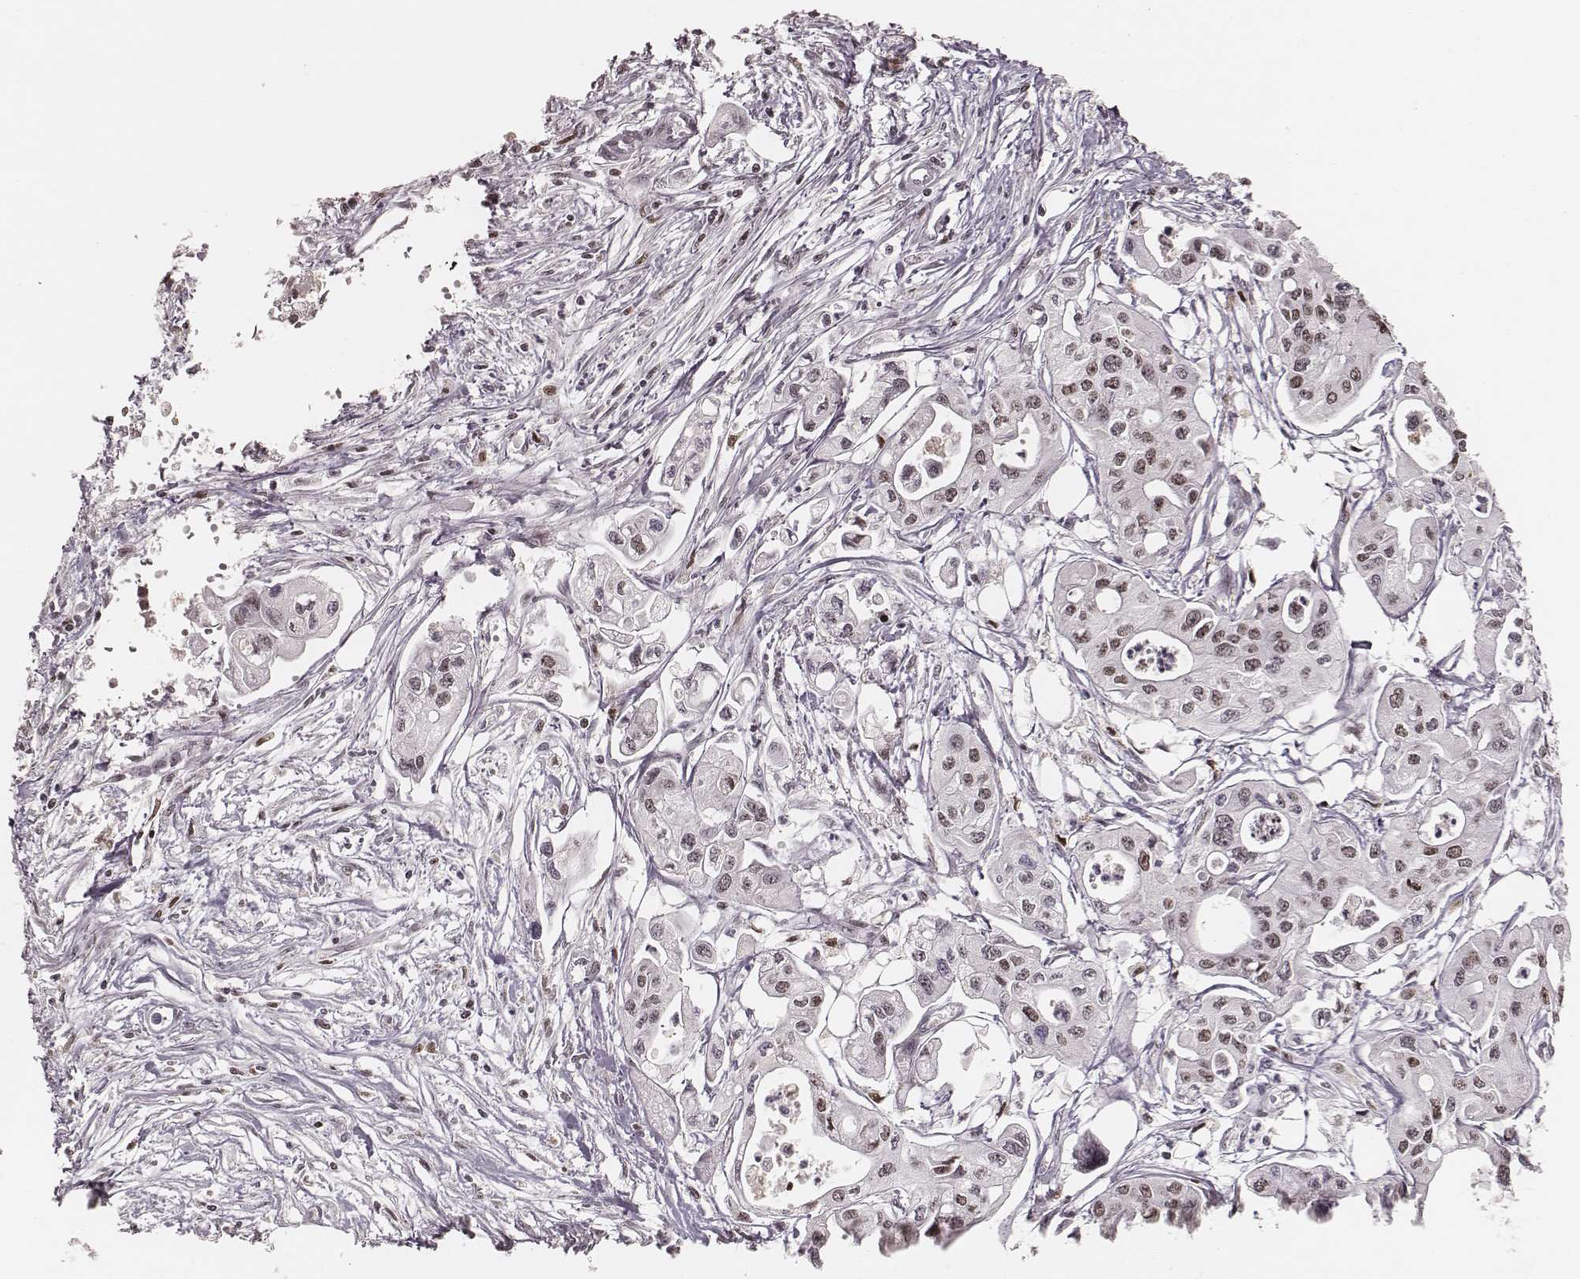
{"staining": {"intensity": "moderate", "quantity": ">75%", "location": "nuclear"}, "tissue": "pancreatic cancer", "cell_type": "Tumor cells", "image_type": "cancer", "snomed": [{"axis": "morphology", "description": "Adenocarcinoma, NOS"}, {"axis": "topography", "description": "Pancreas"}], "caption": "Immunohistochemical staining of pancreatic cancer (adenocarcinoma) displays medium levels of moderate nuclear expression in about >75% of tumor cells.", "gene": "PARP1", "patient": {"sex": "male", "age": 70}}